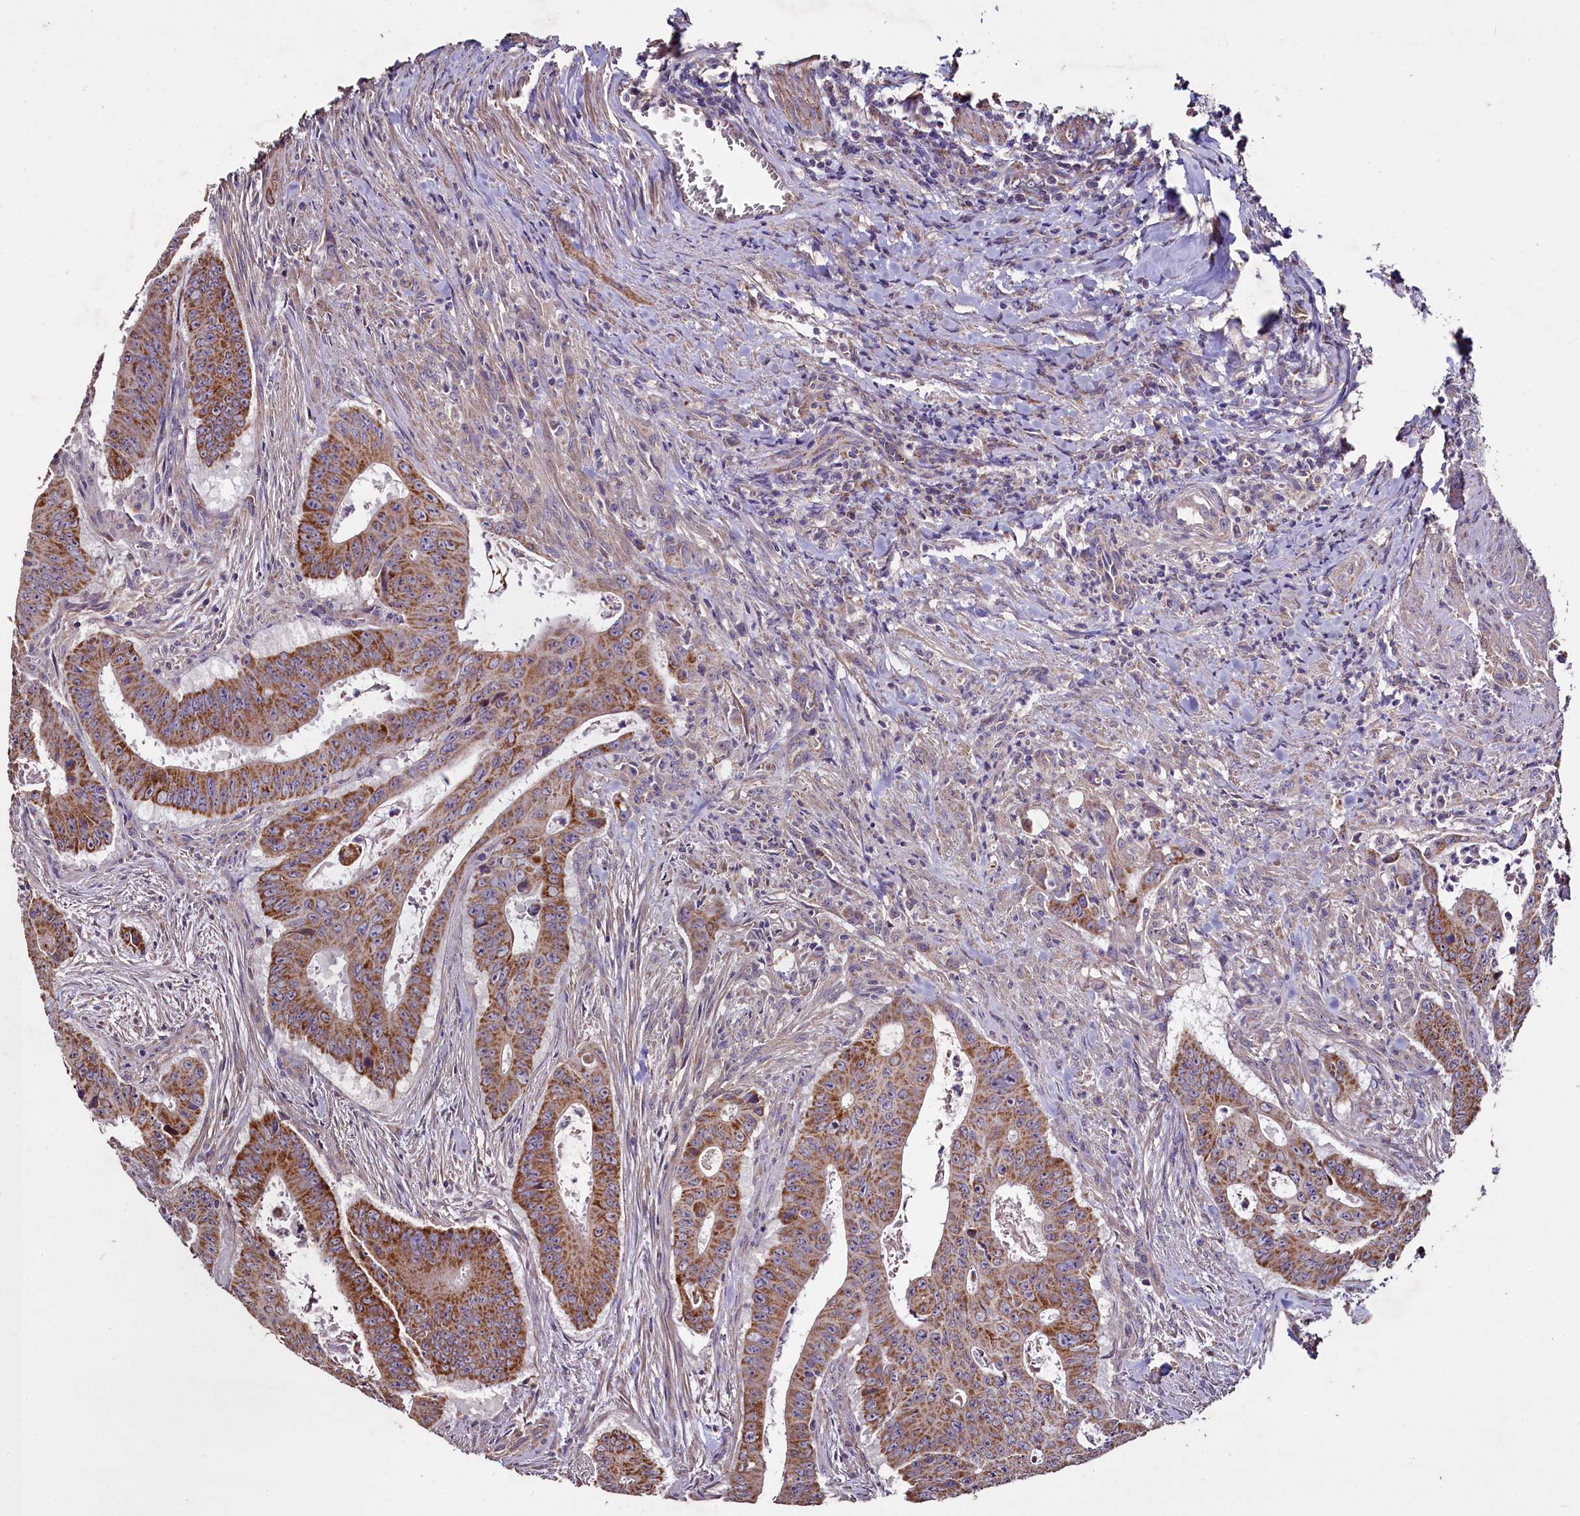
{"staining": {"intensity": "strong", "quantity": ">75%", "location": "cytoplasmic/membranous"}, "tissue": "colorectal cancer", "cell_type": "Tumor cells", "image_type": "cancer", "snomed": [{"axis": "morphology", "description": "Adenocarcinoma, NOS"}, {"axis": "topography", "description": "Rectum"}], "caption": "Immunohistochemical staining of human colorectal cancer (adenocarcinoma) displays high levels of strong cytoplasmic/membranous protein expression in approximately >75% of tumor cells.", "gene": "COQ9", "patient": {"sex": "female", "age": 75}}